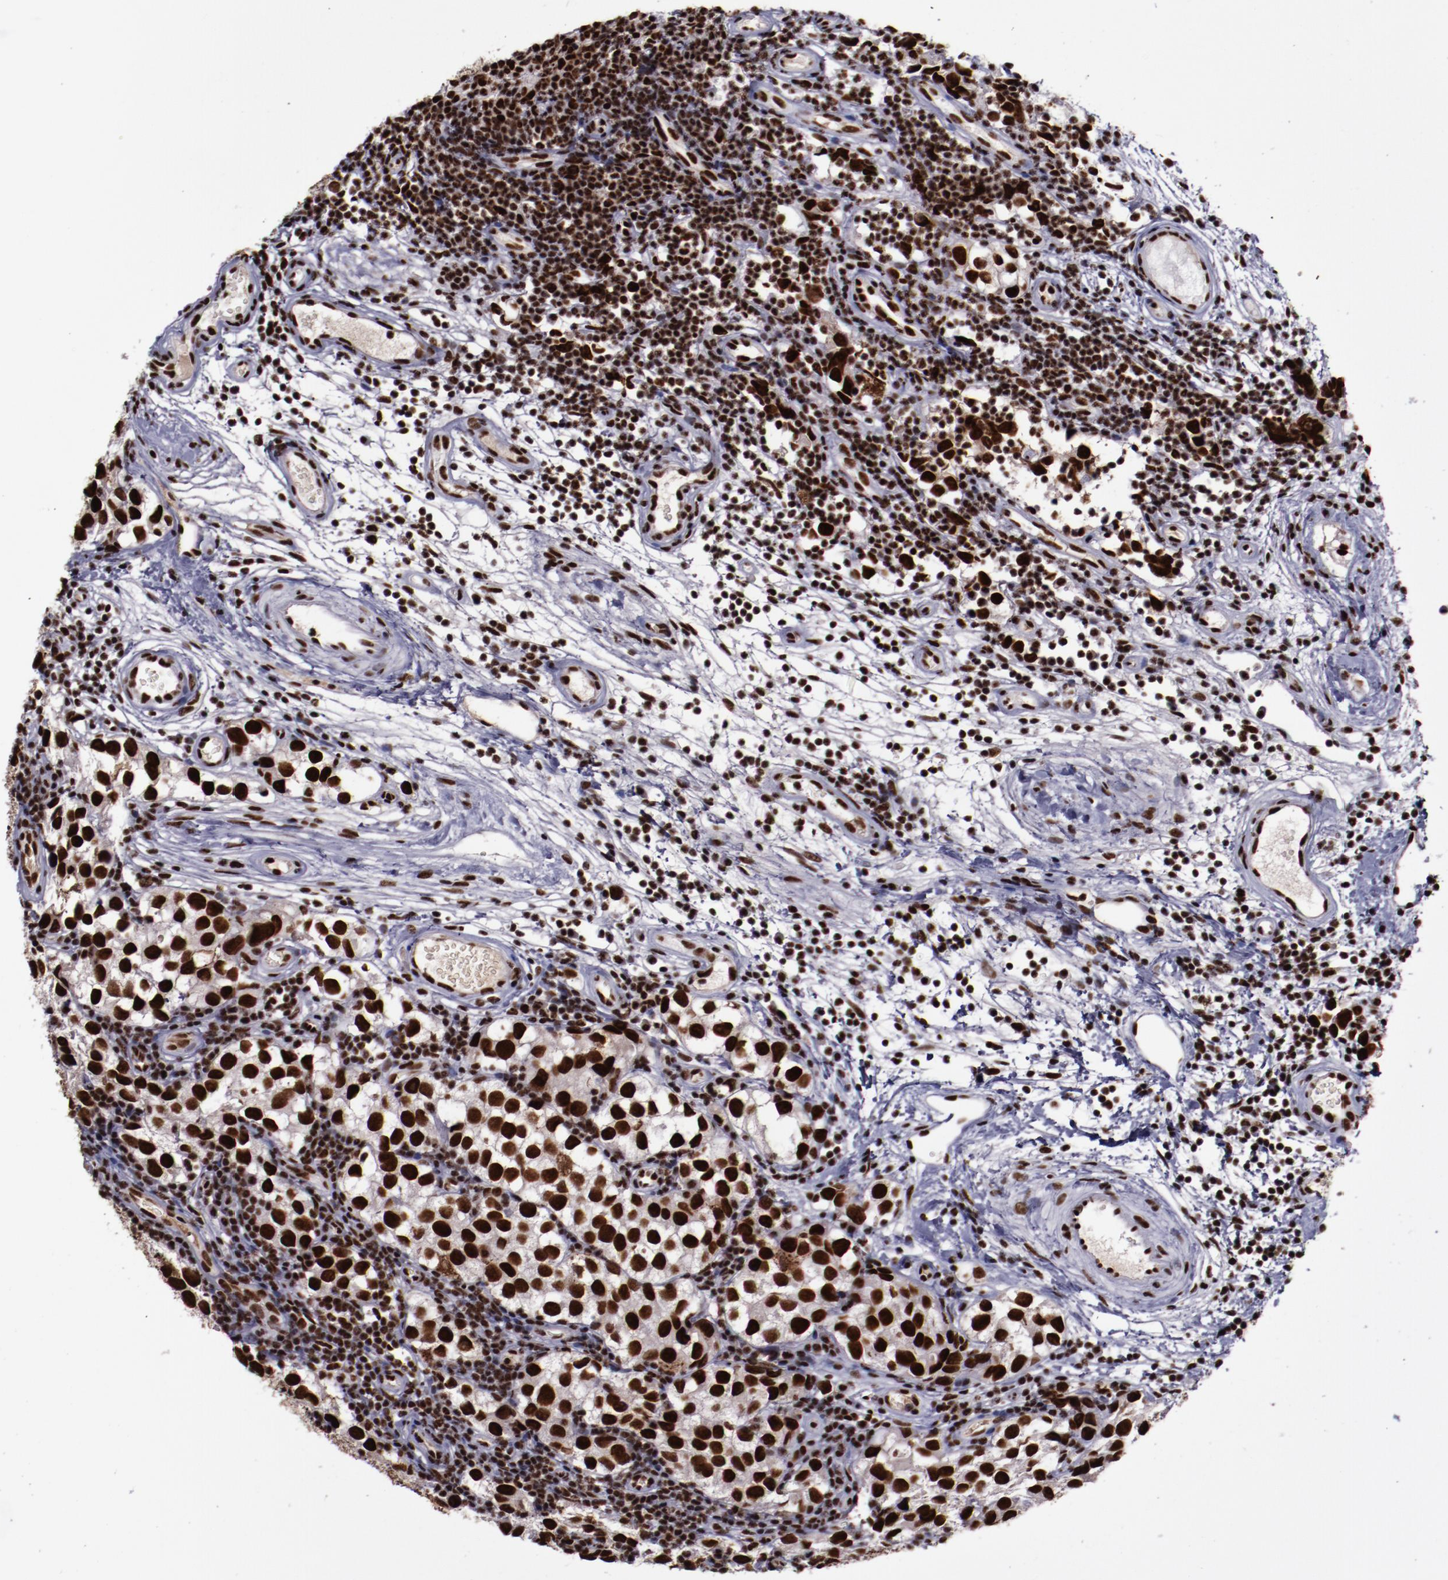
{"staining": {"intensity": "strong", "quantity": ">75%", "location": "nuclear"}, "tissue": "testis cancer", "cell_type": "Tumor cells", "image_type": "cancer", "snomed": [{"axis": "morphology", "description": "Seminoma, NOS"}, {"axis": "topography", "description": "Testis"}], "caption": "Strong nuclear protein staining is seen in approximately >75% of tumor cells in testis seminoma.", "gene": "ERH", "patient": {"sex": "male", "age": 39}}